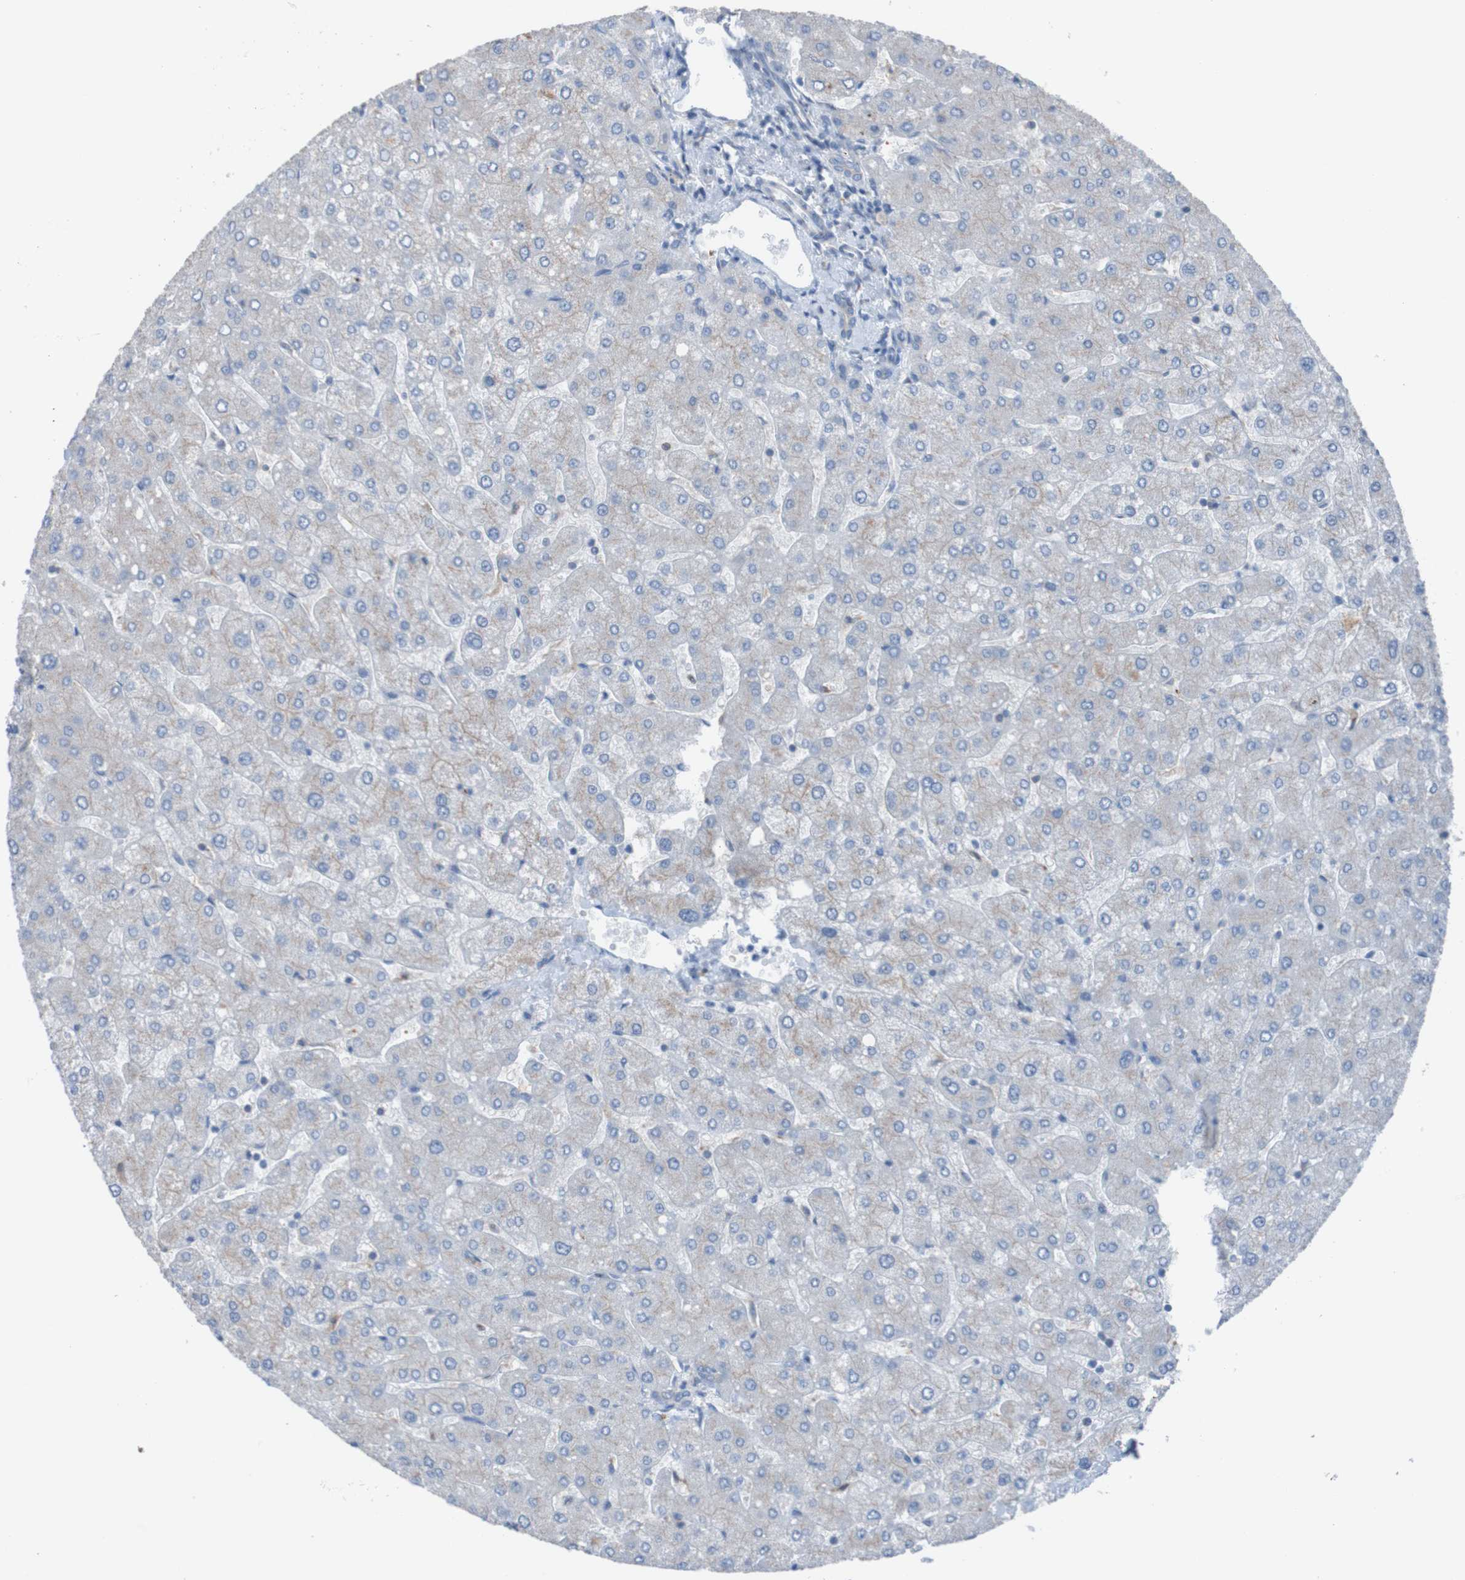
{"staining": {"intensity": "weak", "quantity": ">75%", "location": "cytoplasmic/membranous"}, "tissue": "liver", "cell_type": "Cholangiocytes", "image_type": "normal", "snomed": [{"axis": "morphology", "description": "Normal tissue, NOS"}, {"axis": "topography", "description": "Liver"}], "caption": "IHC image of benign liver: human liver stained using immunohistochemistry (IHC) displays low levels of weak protein expression localized specifically in the cytoplasmic/membranous of cholangiocytes, appearing as a cytoplasmic/membranous brown color.", "gene": "MINAR1", "patient": {"sex": "male", "age": 55}}